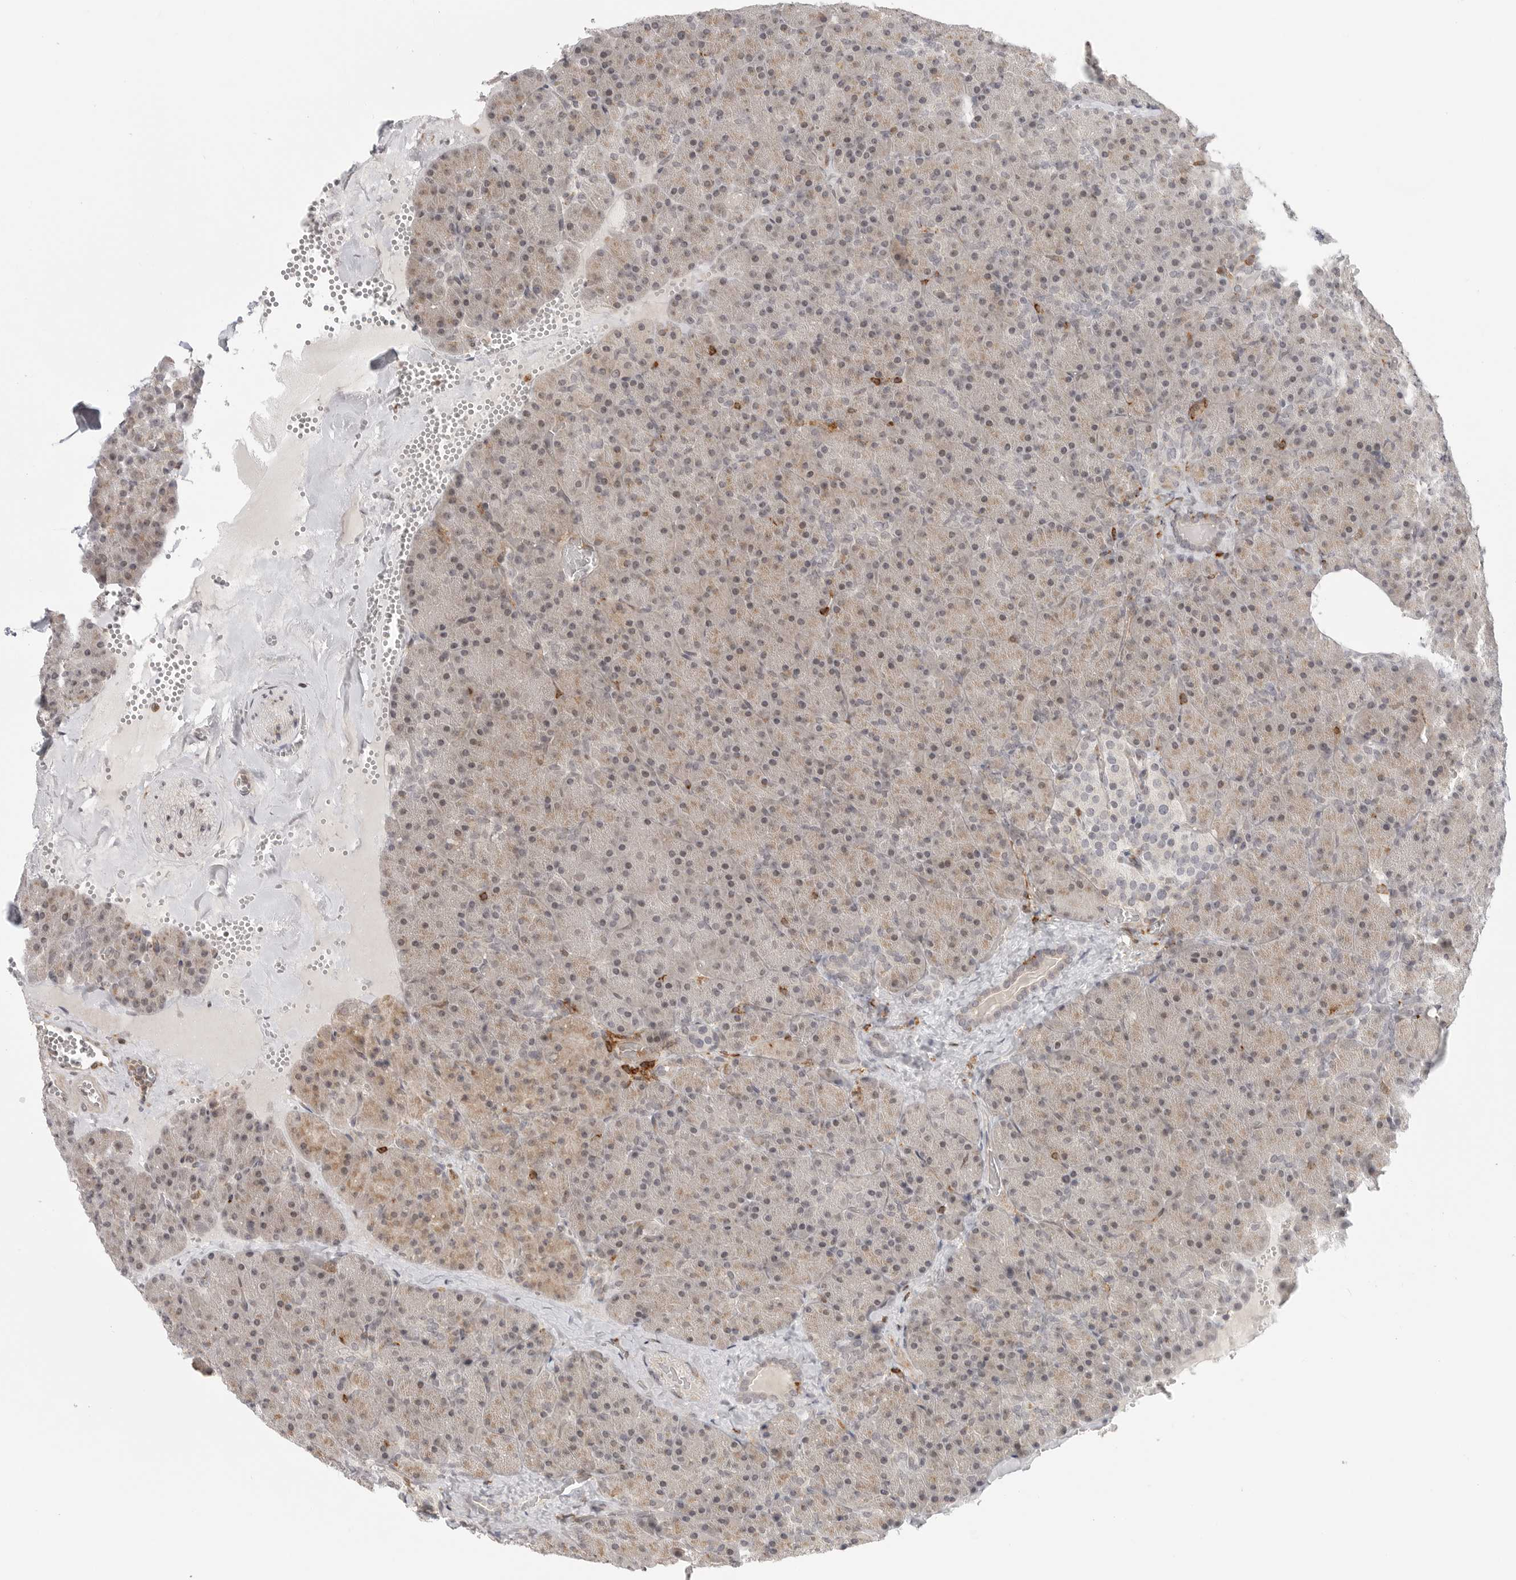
{"staining": {"intensity": "weak", "quantity": "<25%", "location": "cytoplasmic/membranous"}, "tissue": "pancreas", "cell_type": "Exocrine glandular cells", "image_type": "normal", "snomed": [{"axis": "morphology", "description": "Normal tissue, NOS"}, {"axis": "morphology", "description": "Carcinoid, malignant, NOS"}, {"axis": "topography", "description": "Pancreas"}], "caption": "DAB immunohistochemical staining of normal human pancreas exhibits no significant expression in exocrine glandular cells.", "gene": "SH3KBP1", "patient": {"sex": "female", "age": 35}}